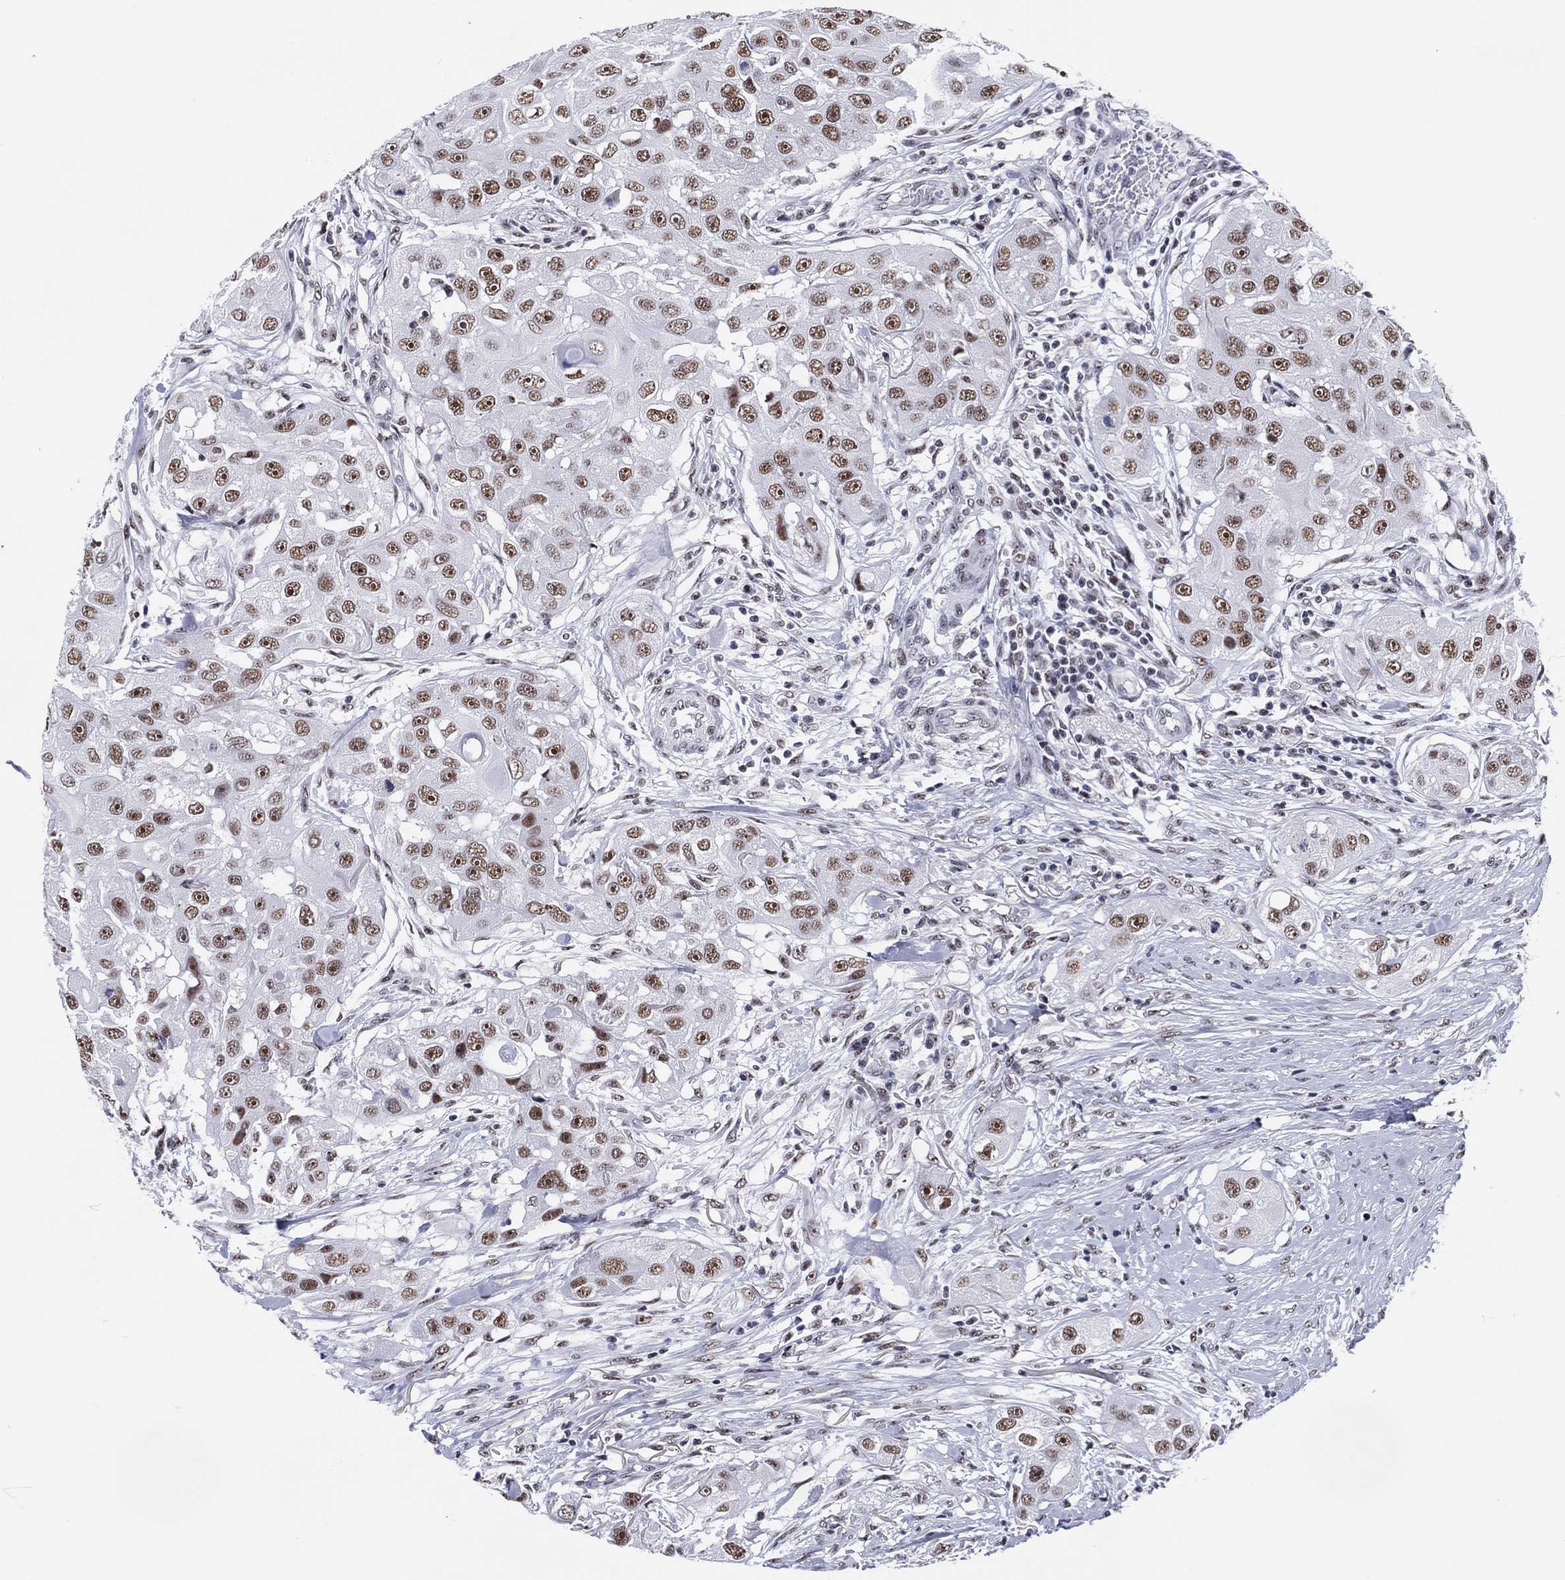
{"staining": {"intensity": "moderate", "quantity": ">75%", "location": "nuclear"}, "tissue": "head and neck cancer", "cell_type": "Tumor cells", "image_type": "cancer", "snomed": [{"axis": "morphology", "description": "Squamous cell carcinoma, NOS"}, {"axis": "topography", "description": "Head-Neck"}], "caption": "Head and neck squamous cell carcinoma stained with DAB immunohistochemistry (IHC) demonstrates medium levels of moderate nuclear expression in approximately >75% of tumor cells.", "gene": "MAPK8IP1", "patient": {"sex": "male", "age": 51}}